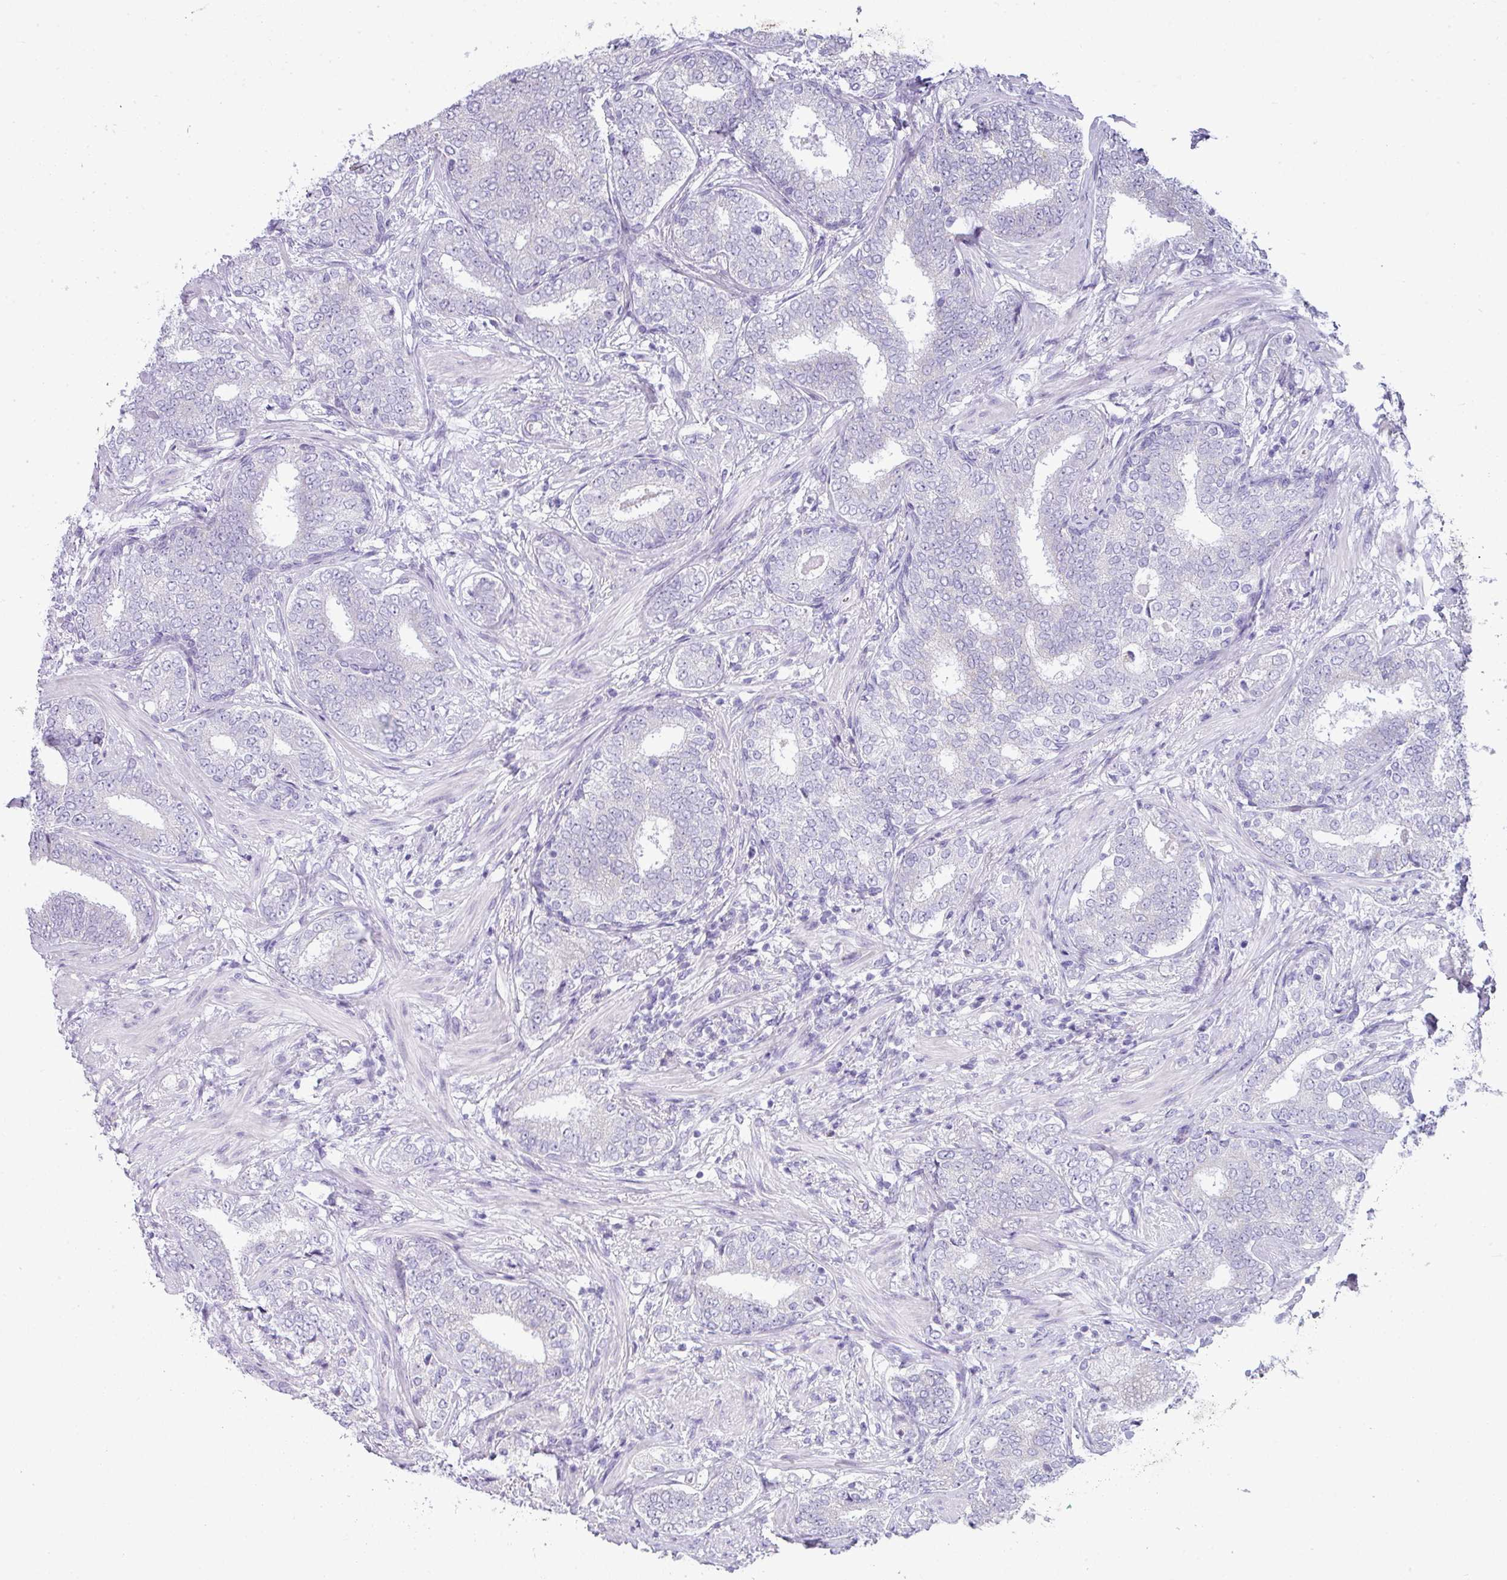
{"staining": {"intensity": "negative", "quantity": "none", "location": "none"}, "tissue": "prostate cancer", "cell_type": "Tumor cells", "image_type": "cancer", "snomed": [{"axis": "morphology", "description": "Adenocarcinoma, High grade"}, {"axis": "topography", "description": "Prostate"}], "caption": "DAB (3,3'-diaminobenzidine) immunohistochemical staining of human adenocarcinoma (high-grade) (prostate) shows no significant staining in tumor cells.", "gene": "STAT5A", "patient": {"sex": "male", "age": 72}}